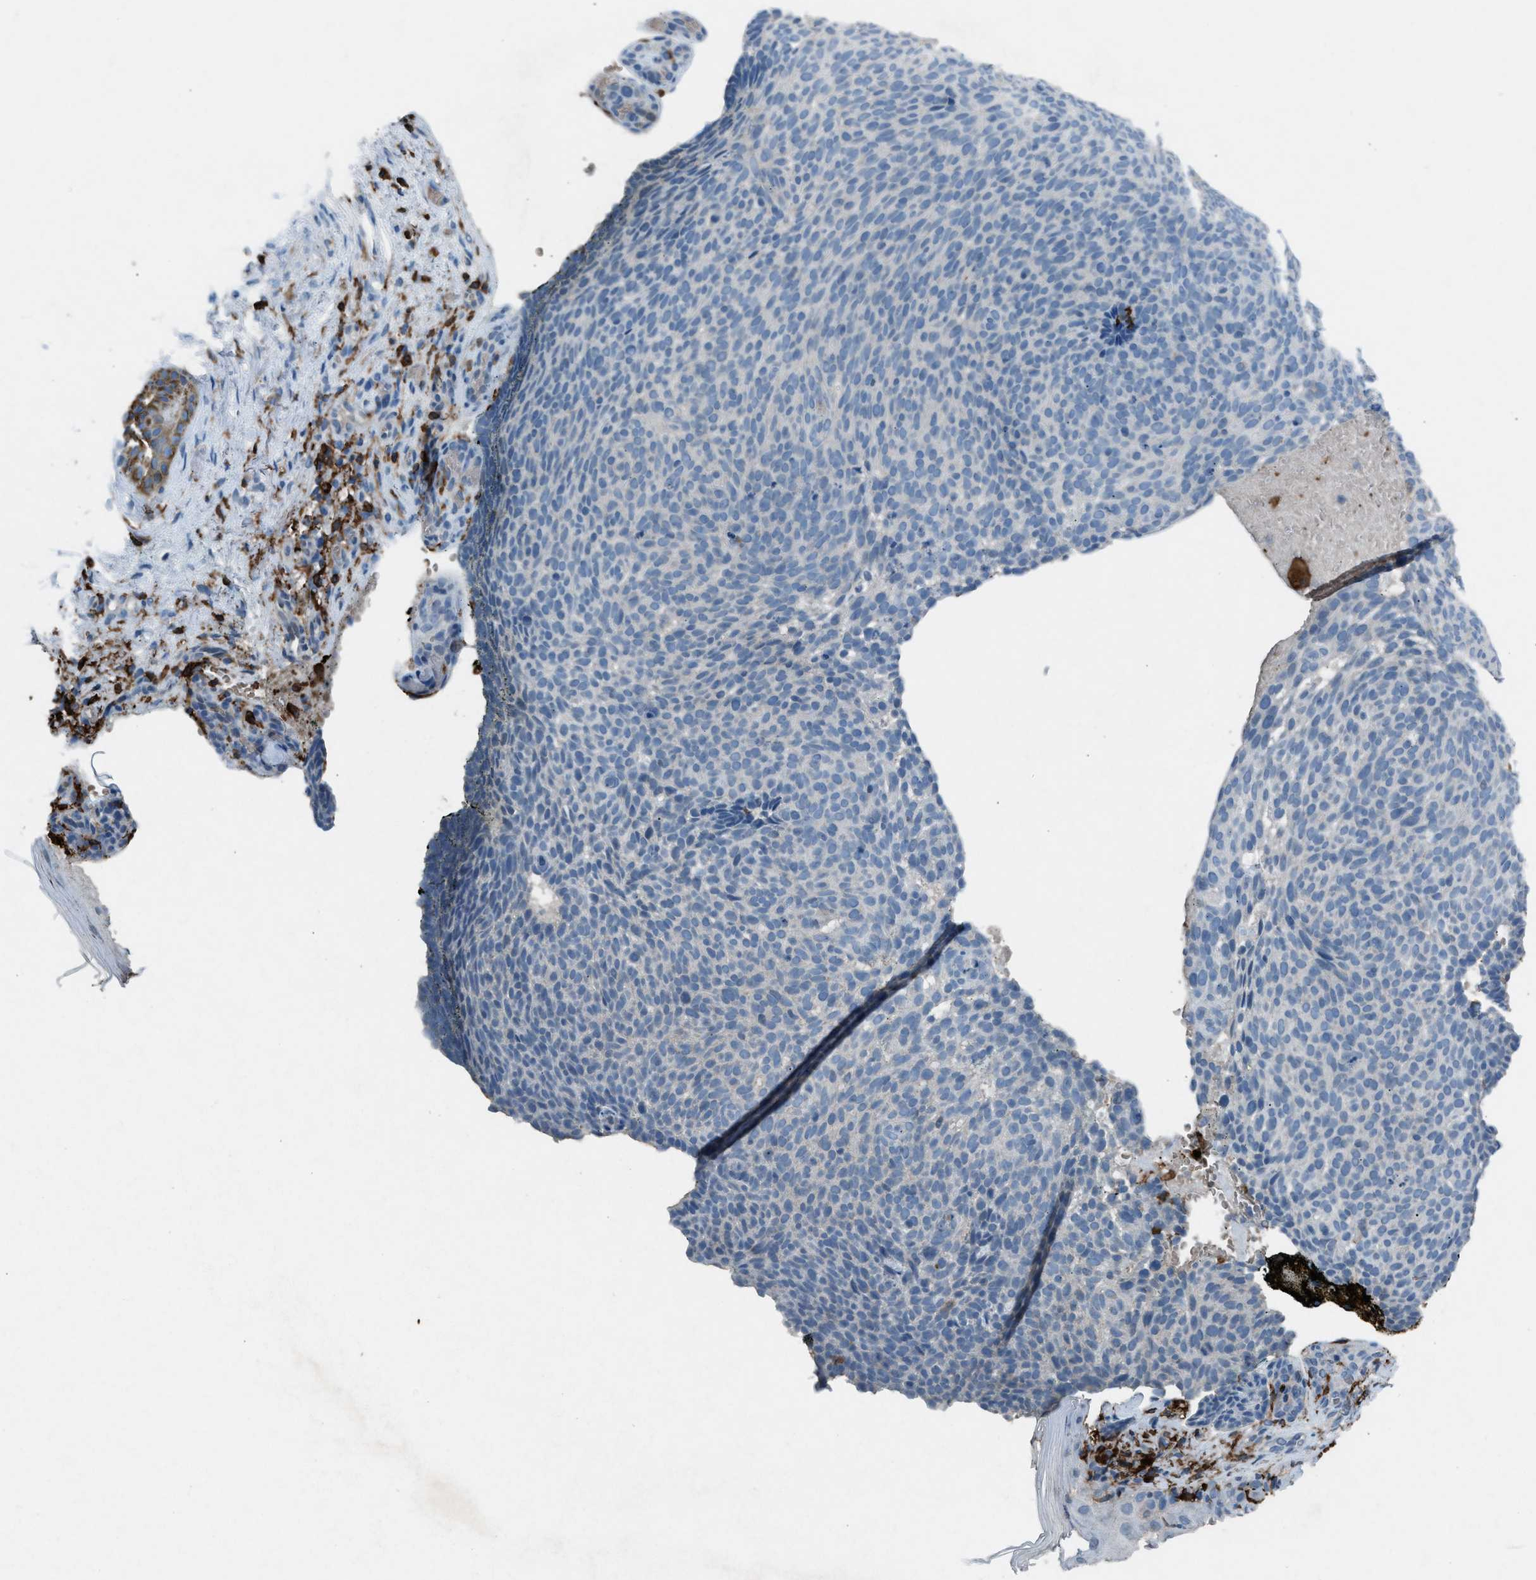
{"staining": {"intensity": "negative", "quantity": "none", "location": "none"}, "tissue": "skin cancer", "cell_type": "Tumor cells", "image_type": "cancer", "snomed": [{"axis": "morphology", "description": "Basal cell carcinoma"}, {"axis": "topography", "description": "Skin"}], "caption": "Immunohistochemical staining of skin cancer demonstrates no significant positivity in tumor cells.", "gene": "FCER1G", "patient": {"sex": "male", "age": 61}}